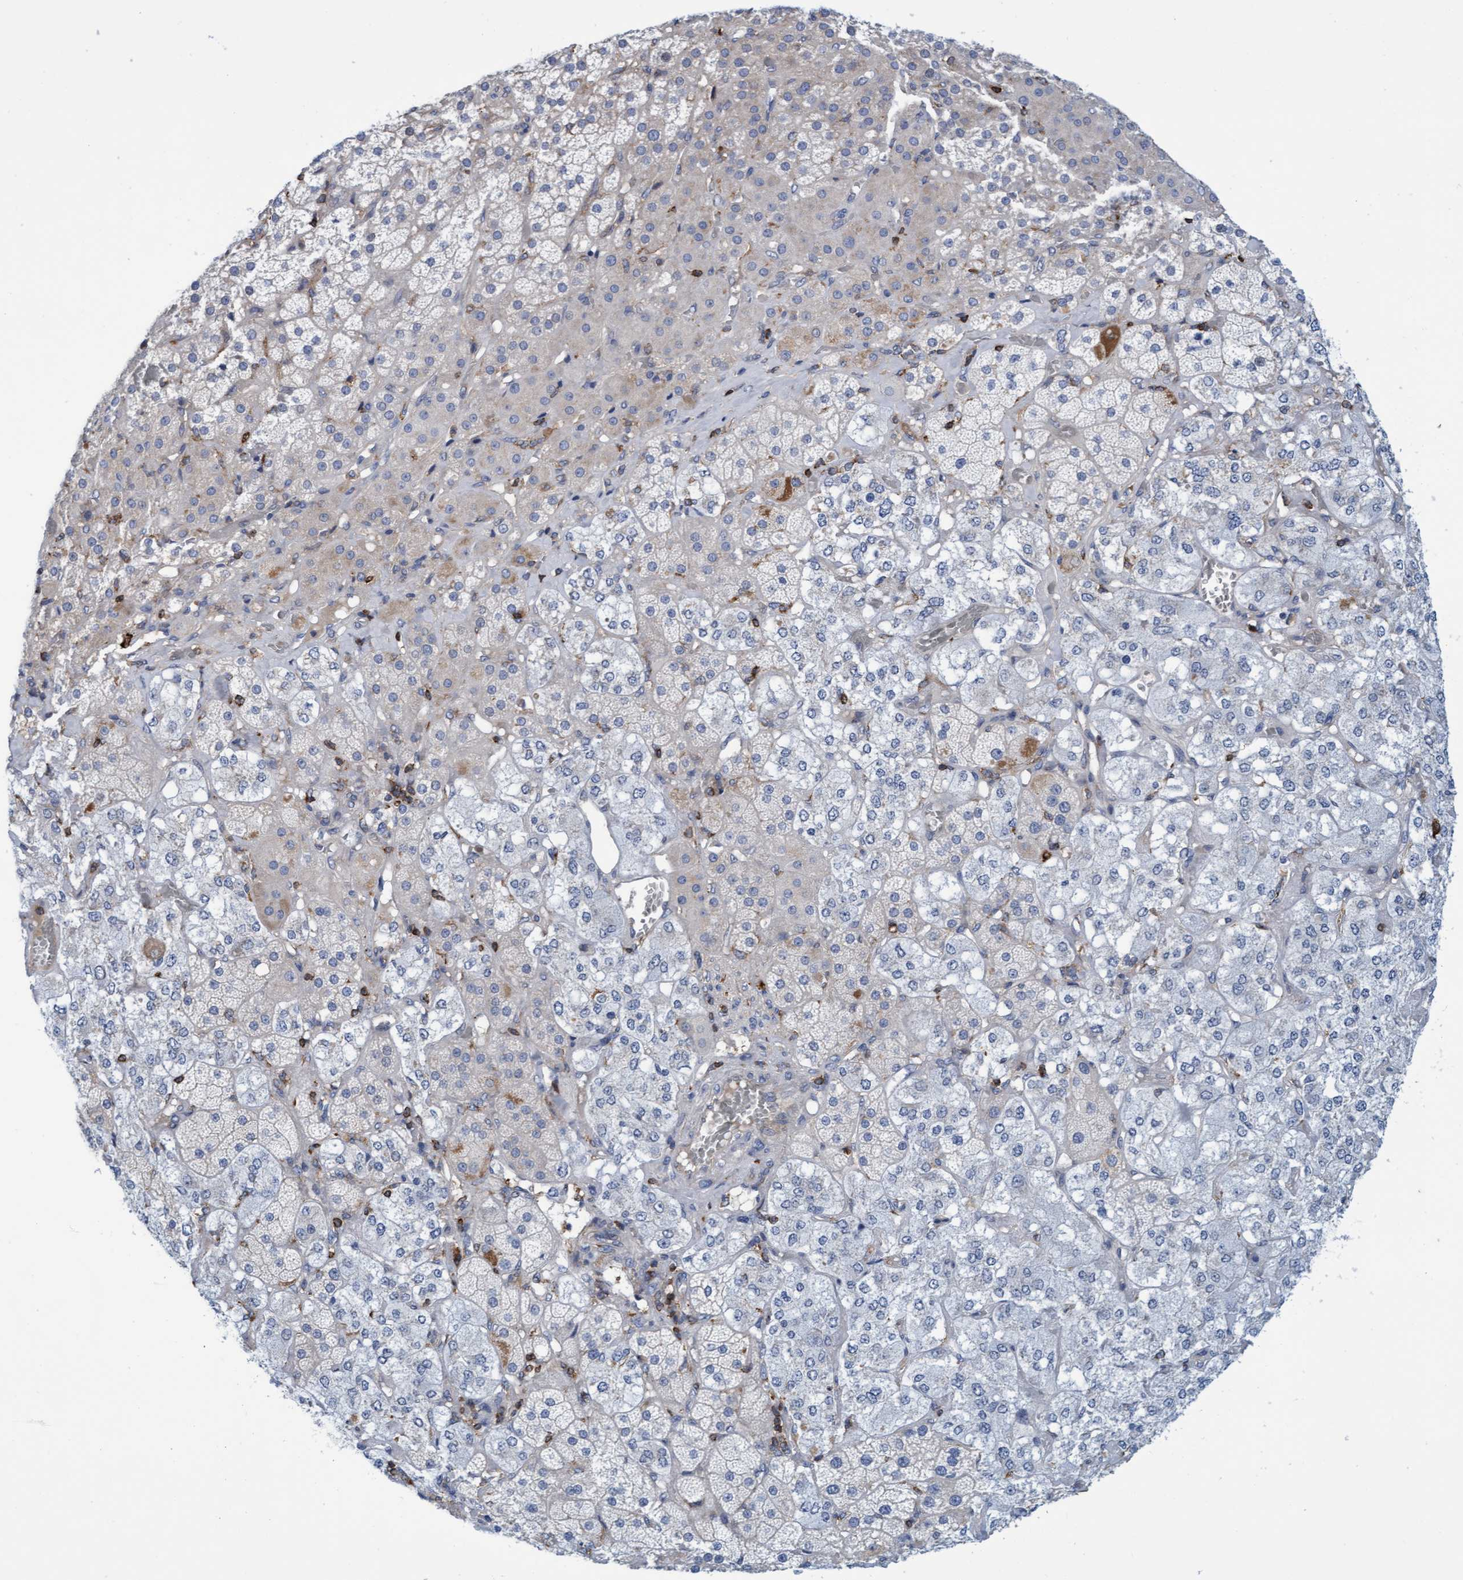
{"staining": {"intensity": "weak", "quantity": "<25%", "location": "cytoplasmic/membranous"}, "tissue": "adrenal gland", "cell_type": "Glandular cells", "image_type": "normal", "snomed": [{"axis": "morphology", "description": "Normal tissue, NOS"}, {"axis": "topography", "description": "Adrenal gland"}], "caption": "Micrograph shows no significant protein positivity in glandular cells of normal adrenal gland. (Brightfield microscopy of DAB immunohistochemistry at high magnification).", "gene": "FNBP1", "patient": {"sex": "male", "age": 57}}